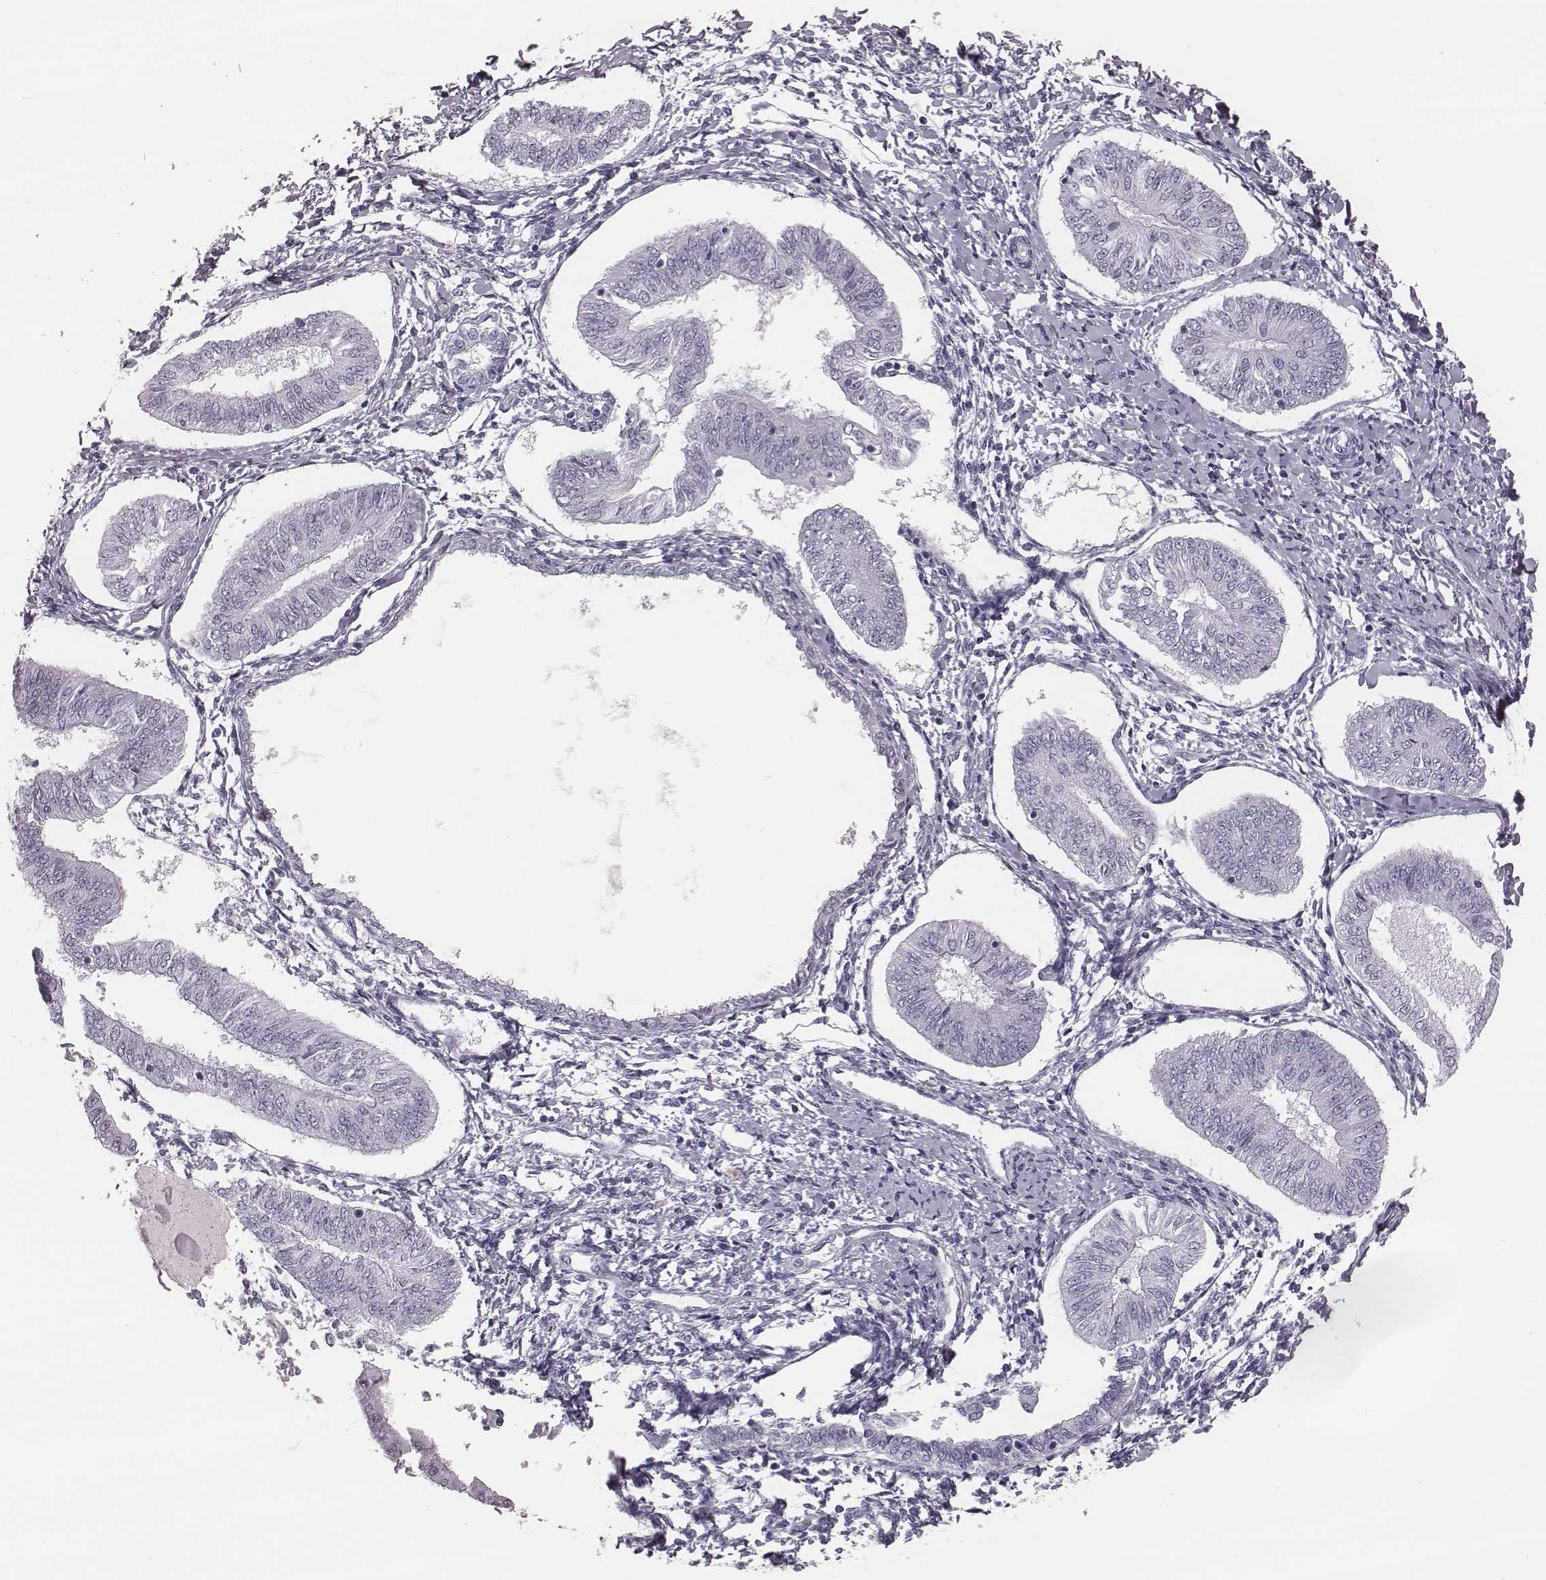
{"staining": {"intensity": "negative", "quantity": "none", "location": "none"}, "tissue": "endometrial cancer", "cell_type": "Tumor cells", "image_type": "cancer", "snomed": [{"axis": "morphology", "description": "Adenocarcinoma, NOS"}, {"axis": "topography", "description": "Endometrium"}], "caption": "Immunohistochemistry (IHC) image of human endometrial cancer stained for a protein (brown), which demonstrates no staining in tumor cells.", "gene": "KRT74", "patient": {"sex": "female", "age": 58}}